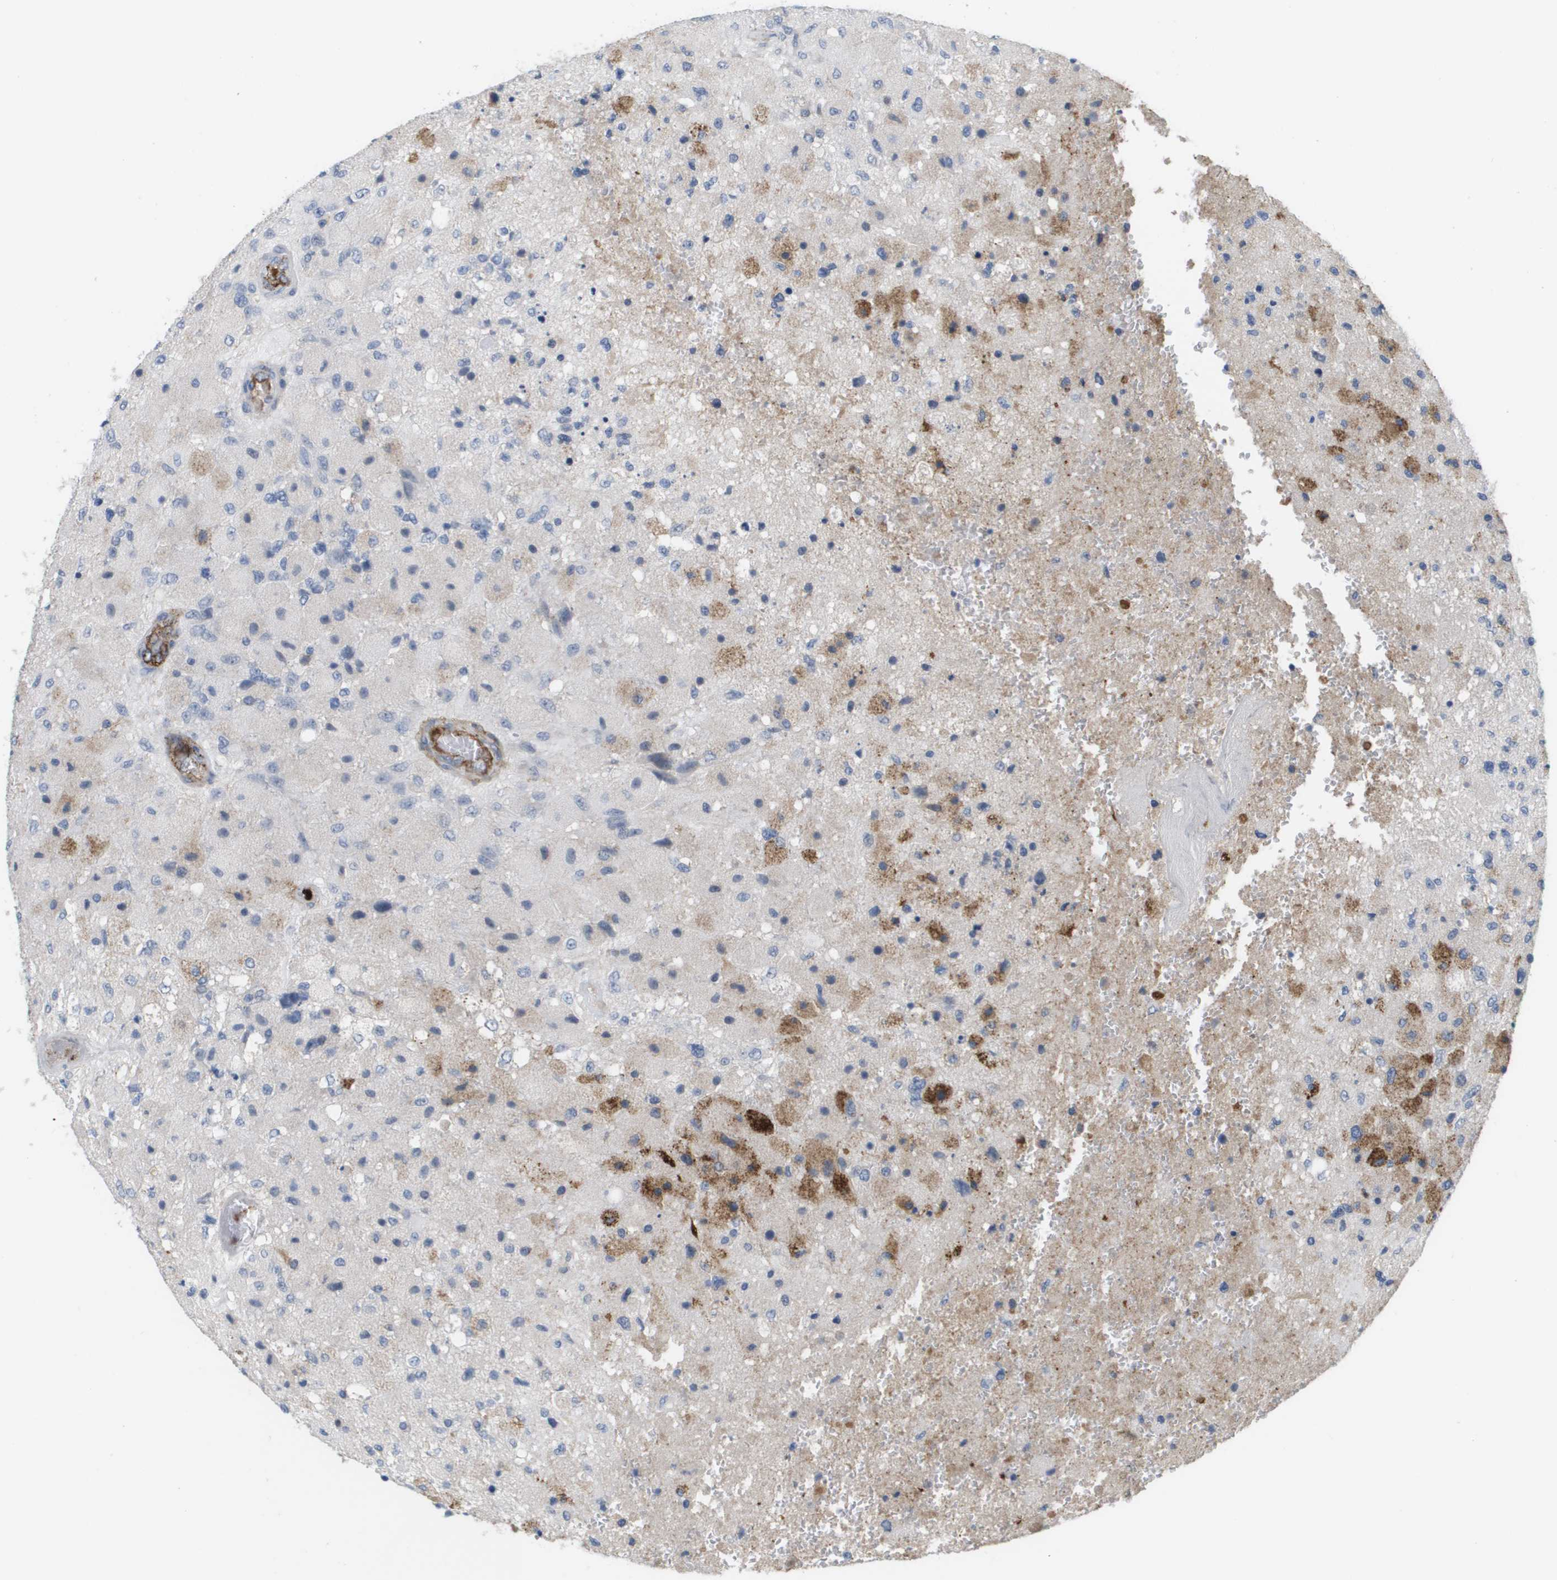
{"staining": {"intensity": "moderate", "quantity": "<25%", "location": "cytoplasmic/membranous"}, "tissue": "glioma", "cell_type": "Tumor cells", "image_type": "cancer", "snomed": [{"axis": "morphology", "description": "Normal tissue, NOS"}, {"axis": "morphology", "description": "Glioma, malignant, High grade"}, {"axis": "topography", "description": "Cerebral cortex"}], "caption": "Human glioma stained for a protein (brown) demonstrates moderate cytoplasmic/membranous positive positivity in approximately <25% of tumor cells.", "gene": "ANGPT2", "patient": {"sex": "male", "age": 77}}